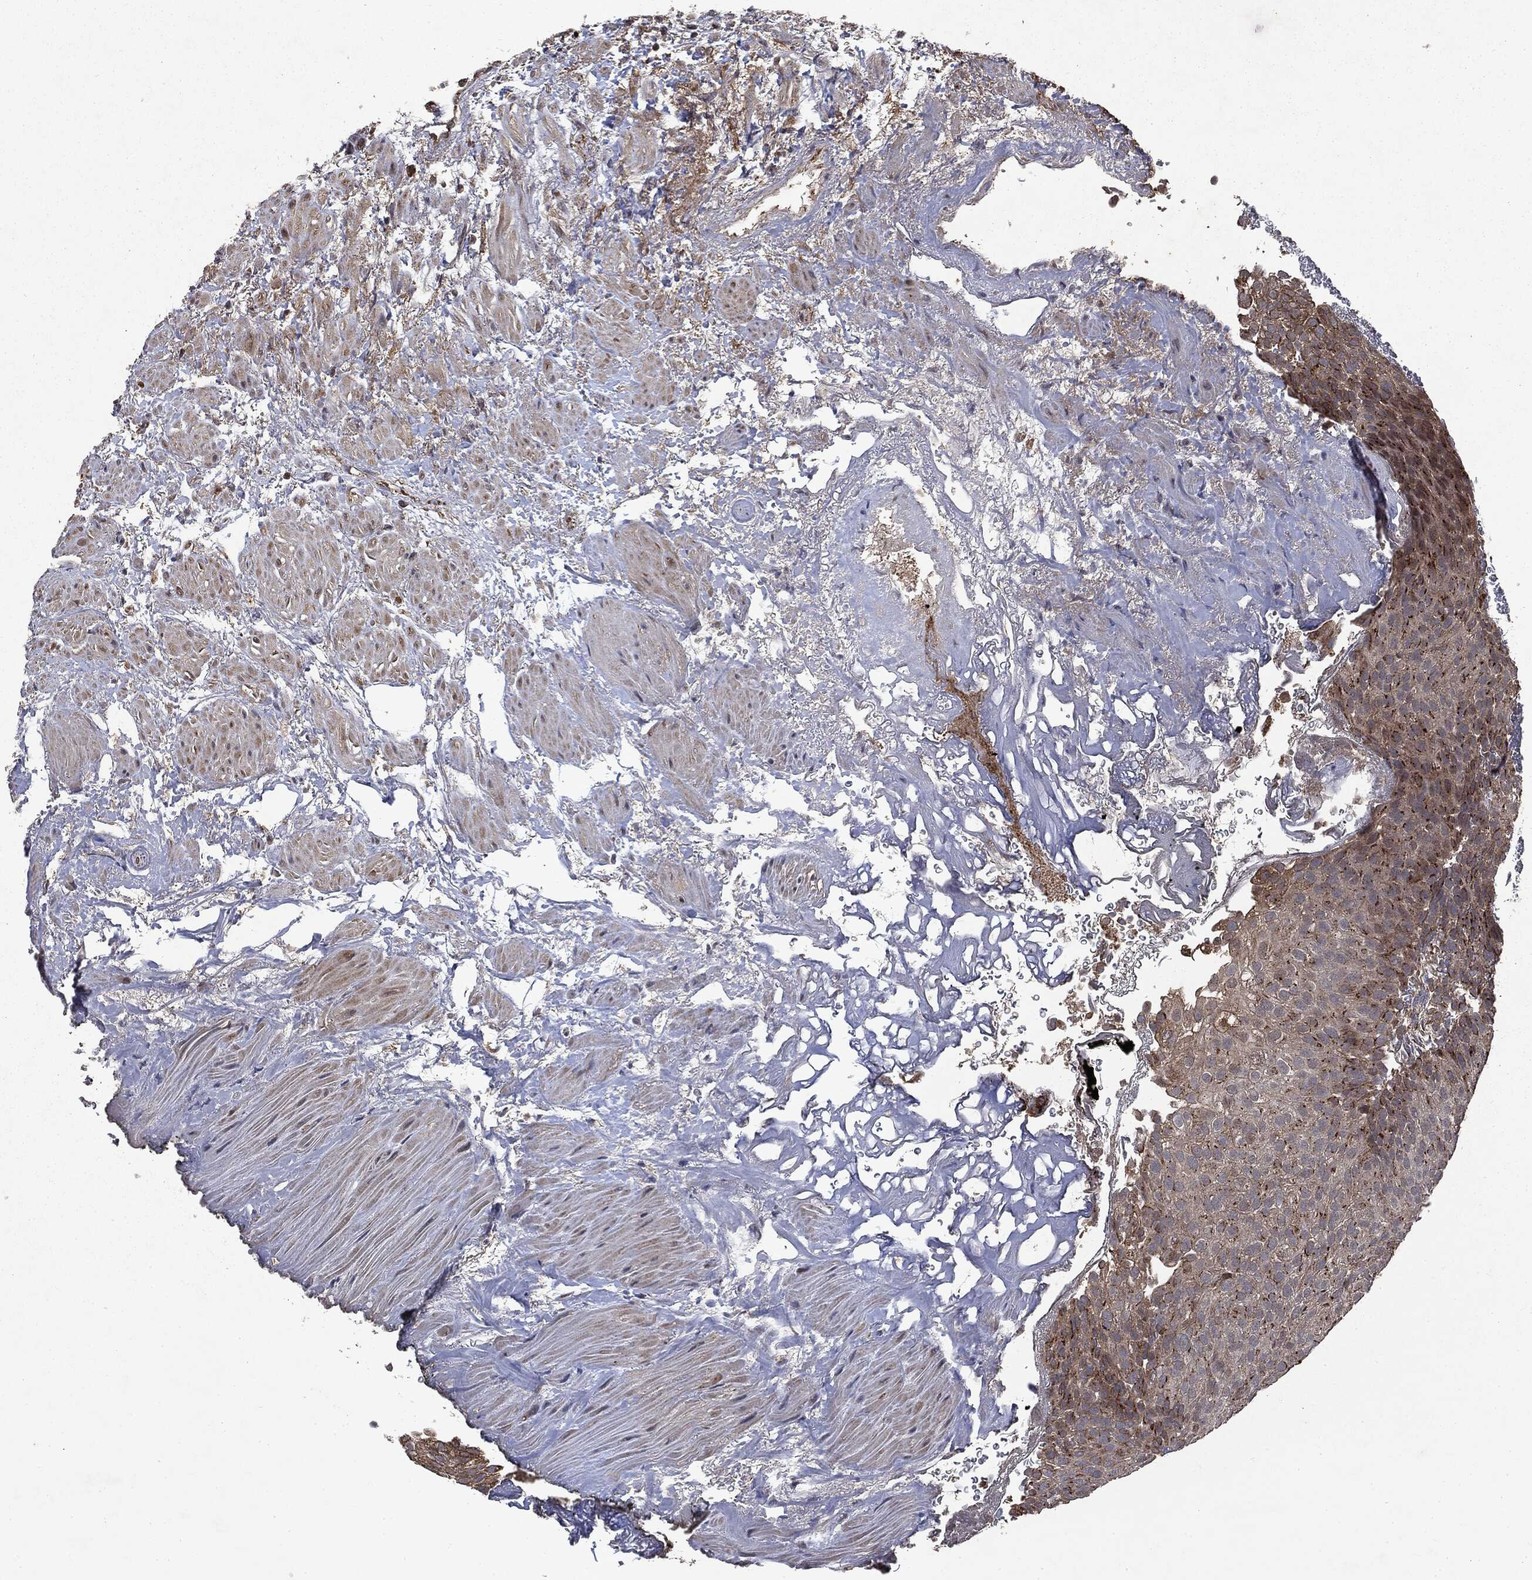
{"staining": {"intensity": "strong", "quantity": ">75%", "location": "cytoplasmic/membranous"}, "tissue": "urothelial cancer", "cell_type": "Tumor cells", "image_type": "cancer", "snomed": [{"axis": "morphology", "description": "Urothelial carcinoma, Low grade"}, {"axis": "topography", "description": "Urinary bladder"}], "caption": "Immunohistochemistry (IHC) histopathology image of neoplastic tissue: urothelial carcinoma (low-grade) stained using immunohistochemistry (IHC) reveals high levels of strong protein expression localized specifically in the cytoplasmic/membranous of tumor cells, appearing as a cytoplasmic/membranous brown color.", "gene": "PLPPR2", "patient": {"sex": "male", "age": 78}}